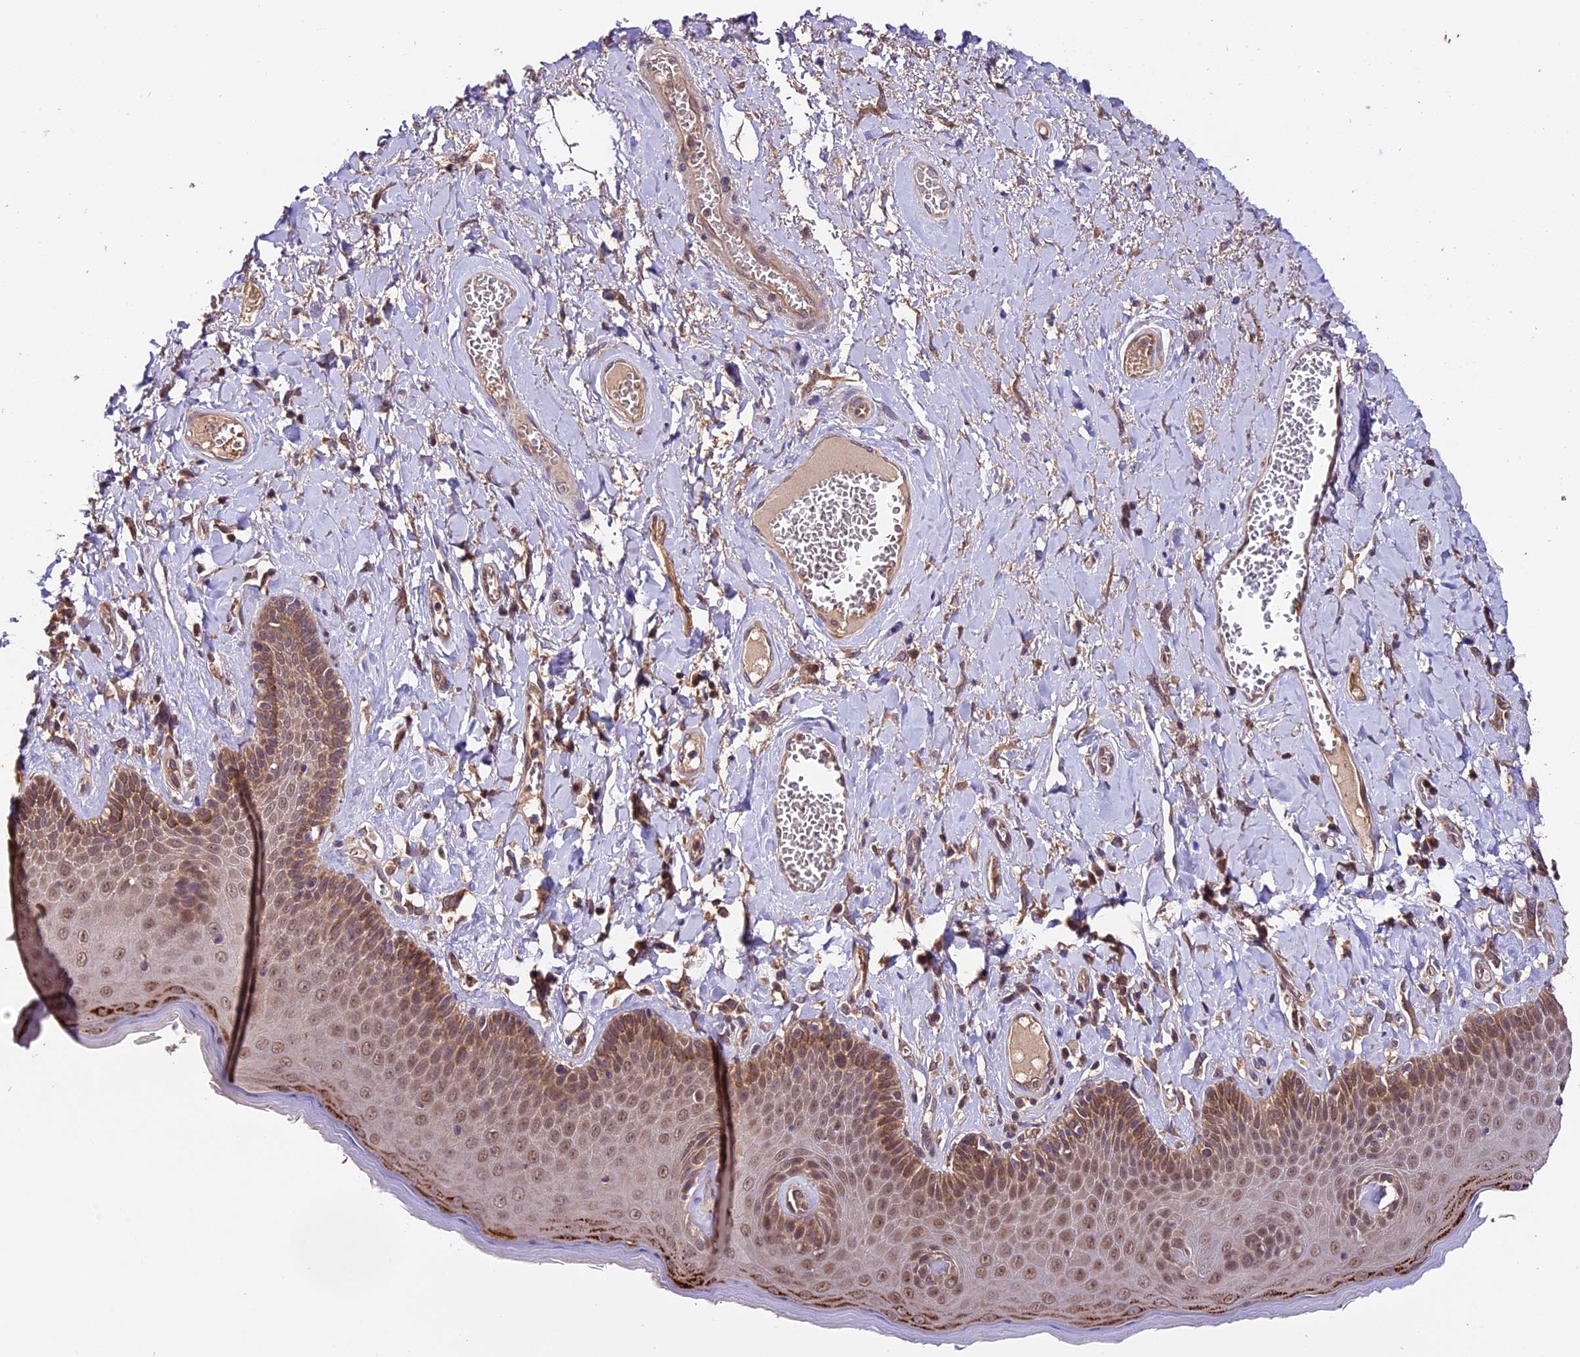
{"staining": {"intensity": "moderate", "quantity": "25%-75%", "location": "cytoplasmic/membranous,nuclear"}, "tissue": "skin", "cell_type": "Epidermal cells", "image_type": "normal", "snomed": [{"axis": "morphology", "description": "Normal tissue, NOS"}, {"axis": "topography", "description": "Anal"}], "caption": "This photomicrograph shows unremarkable skin stained with immunohistochemistry to label a protein in brown. The cytoplasmic/membranous,nuclear of epidermal cells show moderate positivity for the protein. Nuclei are counter-stained blue.", "gene": "TRMT1", "patient": {"sex": "male", "age": 69}}